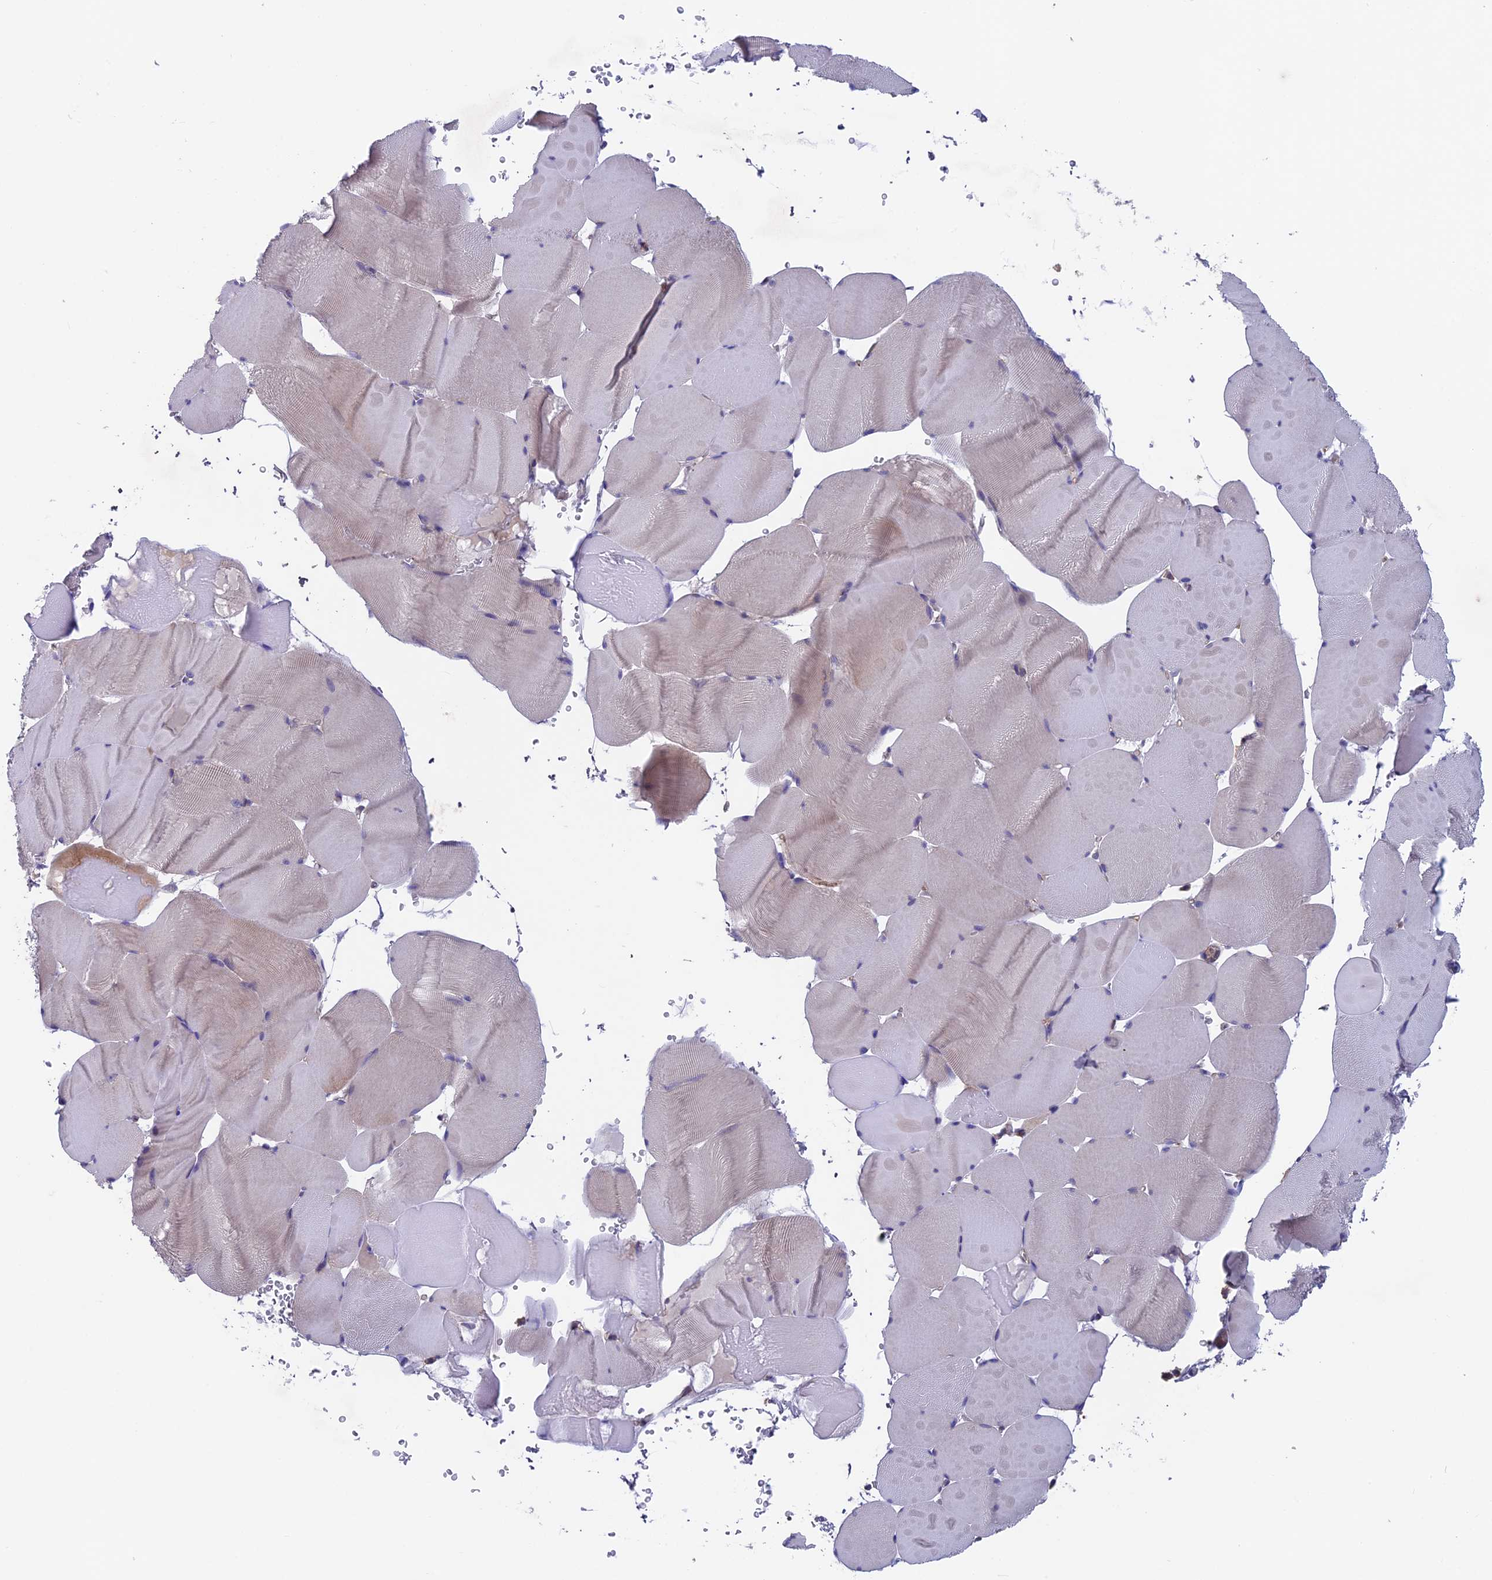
{"staining": {"intensity": "weak", "quantity": "<25%", "location": "cytoplasmic/membranous"}, "tissue": "skeletal muscle", "cell_type": "Myocytes", "image_type": "normal", "snomed": [{"axis": "morphology", "description": "Normal tissue, NOS"}, {"axis": "topography", "description": "Skeletal muscle"}], "caption": "Histopathology image shows no protein positivity in myocytes of benign skeletal muscle. (DAB immunohistochemistry visualized using brightfield microscopy, high magnification).", "gene": "MAST2", "patient": {"sex": "male", "age": 62}}